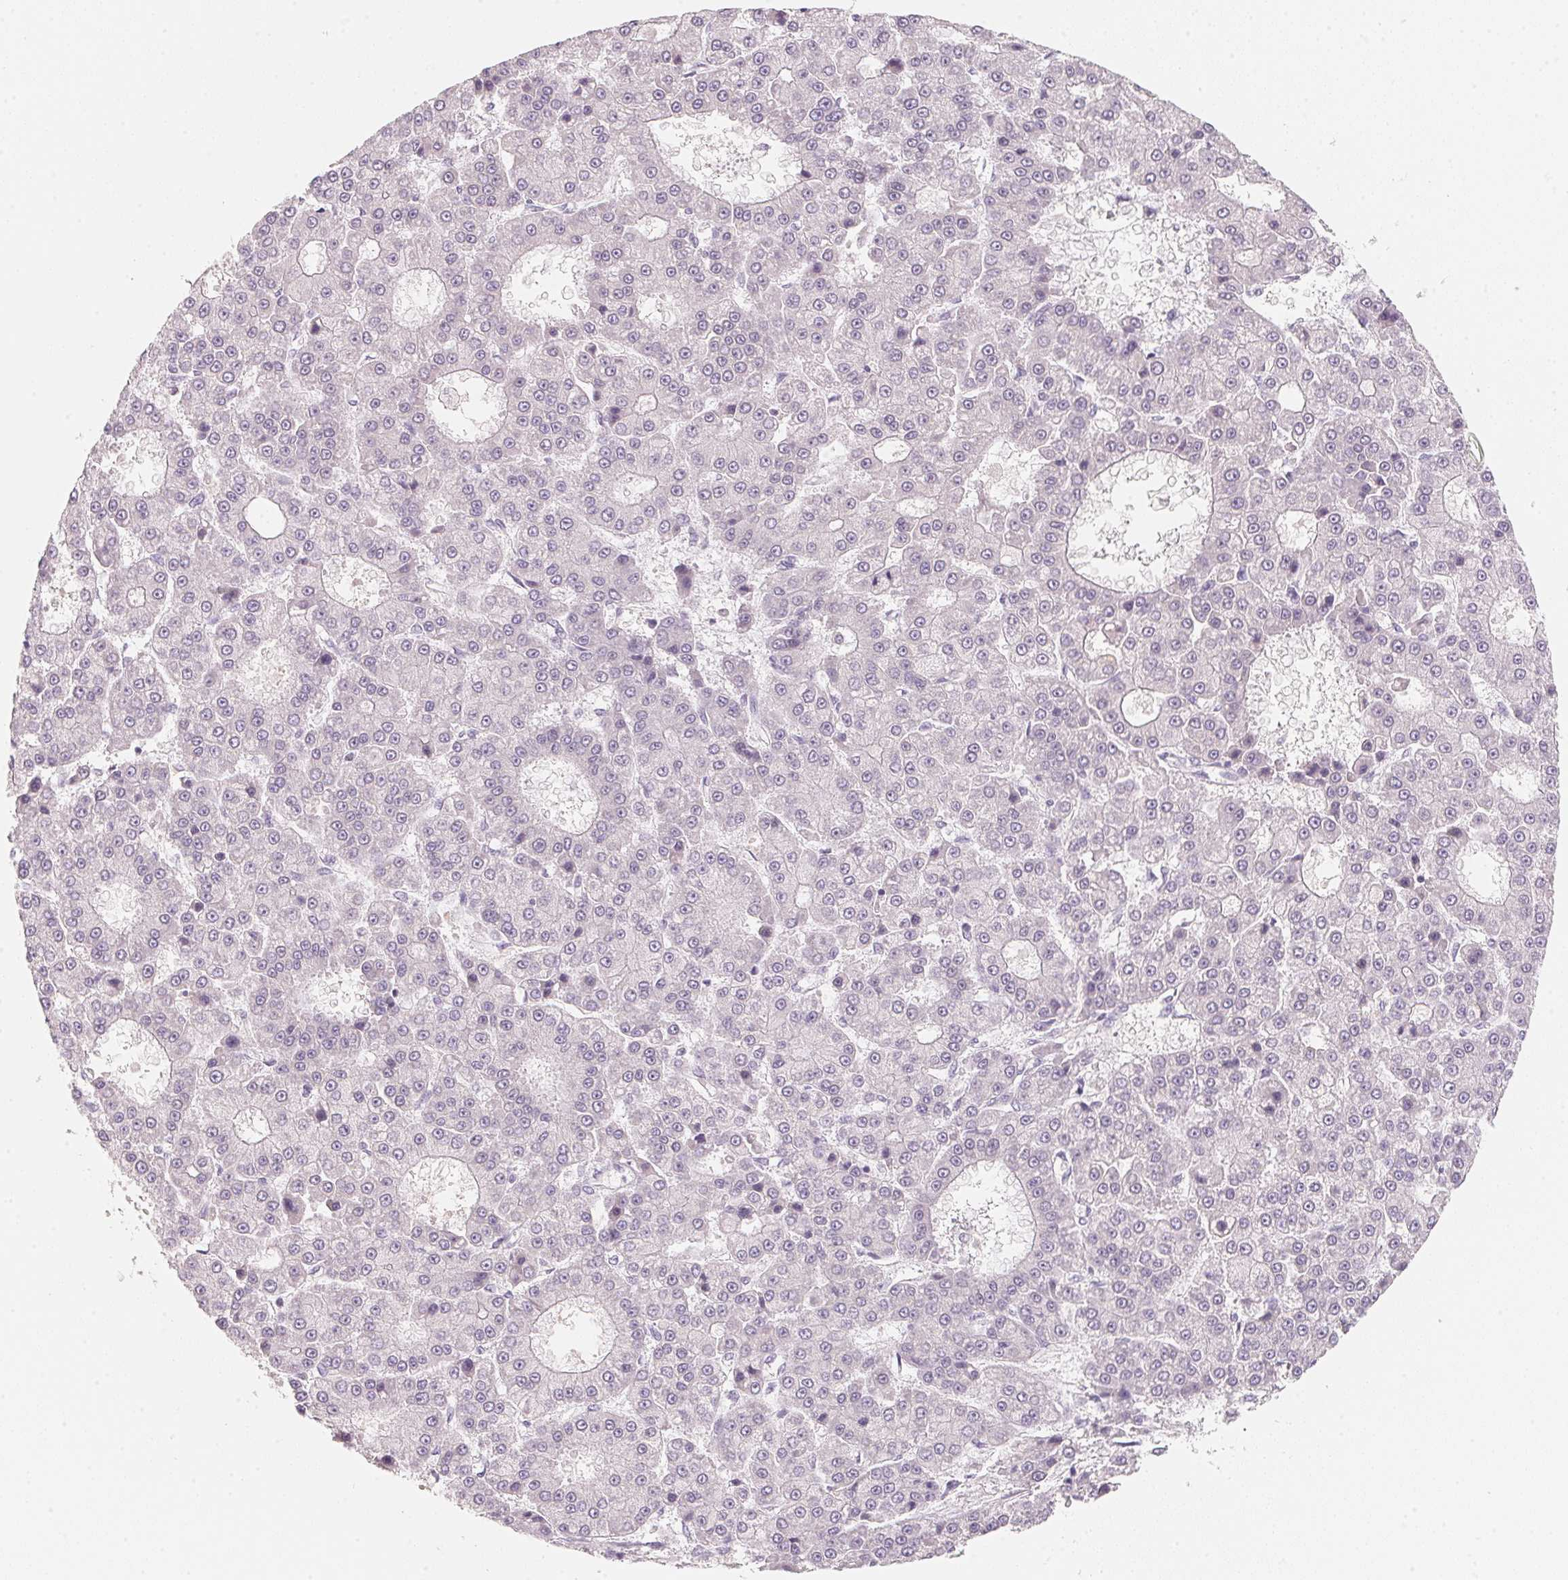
{"staining": {"intensity": "negative", "quantity": "none", "location": "none"}, "tissue": "liver cancer", "cell_type": "Tumor cells", "image_type": "cancer", "snomed": [{"axis": "morphology", "description": "Carcinoma, Hepatocellular, NOS"}, {"axis": "topography", "description": "Liver"}], "caption": "Immunohistochemistry image of neoplastic tissue: human liver hepatocellular carcinoma stained with DAB demonstrates no significant protein positivity in tumor cells.", "gene": "ANKRD31", "patient": {"sex": "male", "age": 70}}